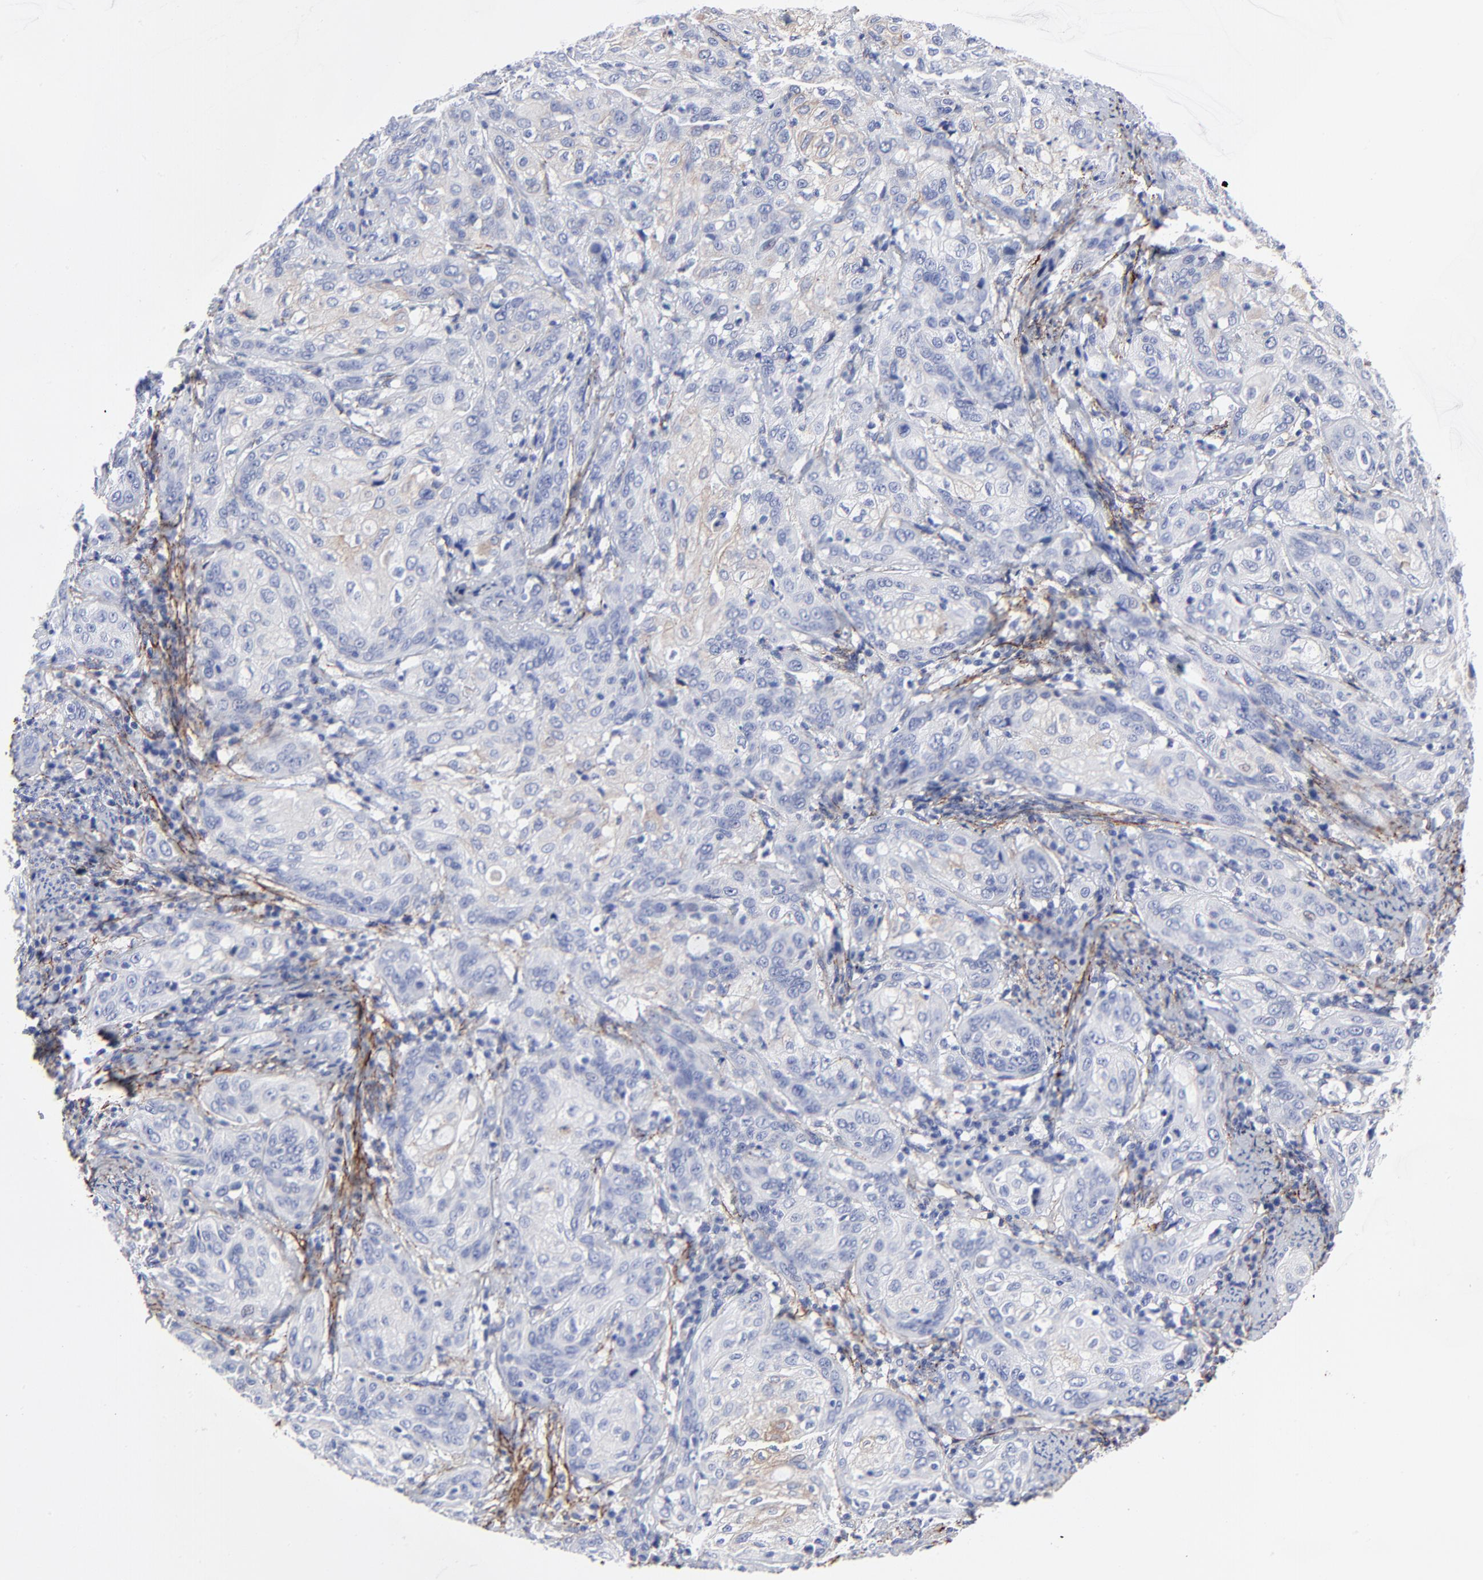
{"staining": {"intensity": "negative", "quantity": "none", "location": "none"}, "tissue": "cervical cancer", "cell_type": "Tumor cells", "image_type": "cancer", "snomed": [{"axis": "morphology", "description": "Squamous cell carcinoma, NOS"}, {"axis": "topography", "description": "Cervix"}], "caption": "Immunohistochemistry photomicrograph of cervical squamous cell carcinoma stained for a protein (brown), which demonstrates no expression in tumor cells. Brightfield microscopy of IHC stained with DAB (brown) and hematoxylin (blue), captured at high magnification.", "gene": "FBLN2", "patient": {"sex": "female", "age": 41}}